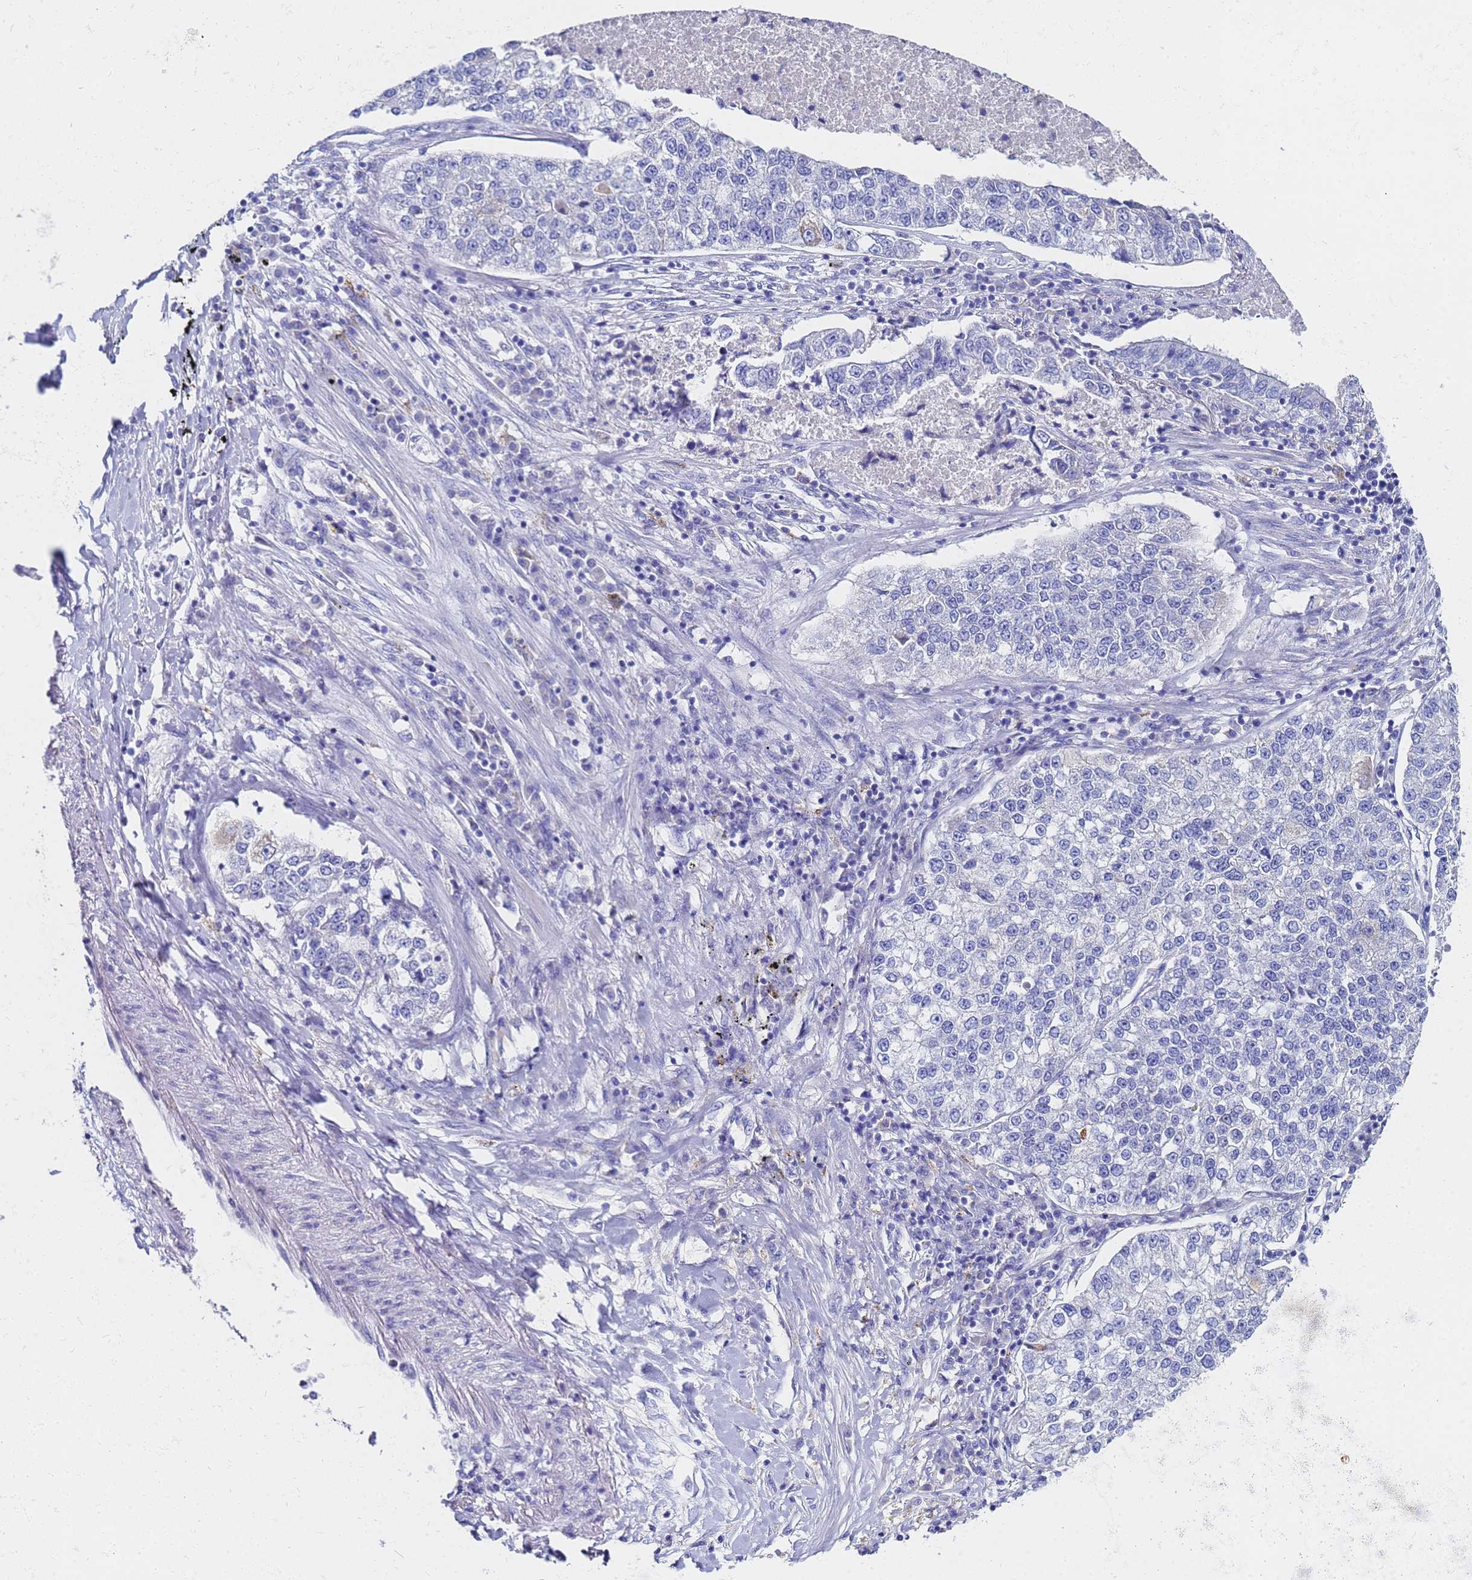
{"staining": {"intensity": "negative", "quantity": "none", "location": "none"}, "tissue": "lung cancer", "cell_type": "Tumor cells", "image_type": "cancer", "snomed": [{"axis": "morphology", "description": "Adenocarcinoma, NOS"}, {"axis": "topography", "description": "Lung"}], "caption": "Immunohistochemistry photomicrograph of human lung adenocarcinoma stained for a protein (brown), which shows no positivity in tumor cells.", "gene": "C2orf72", "patient": {"sex": "male", "age": 49}}